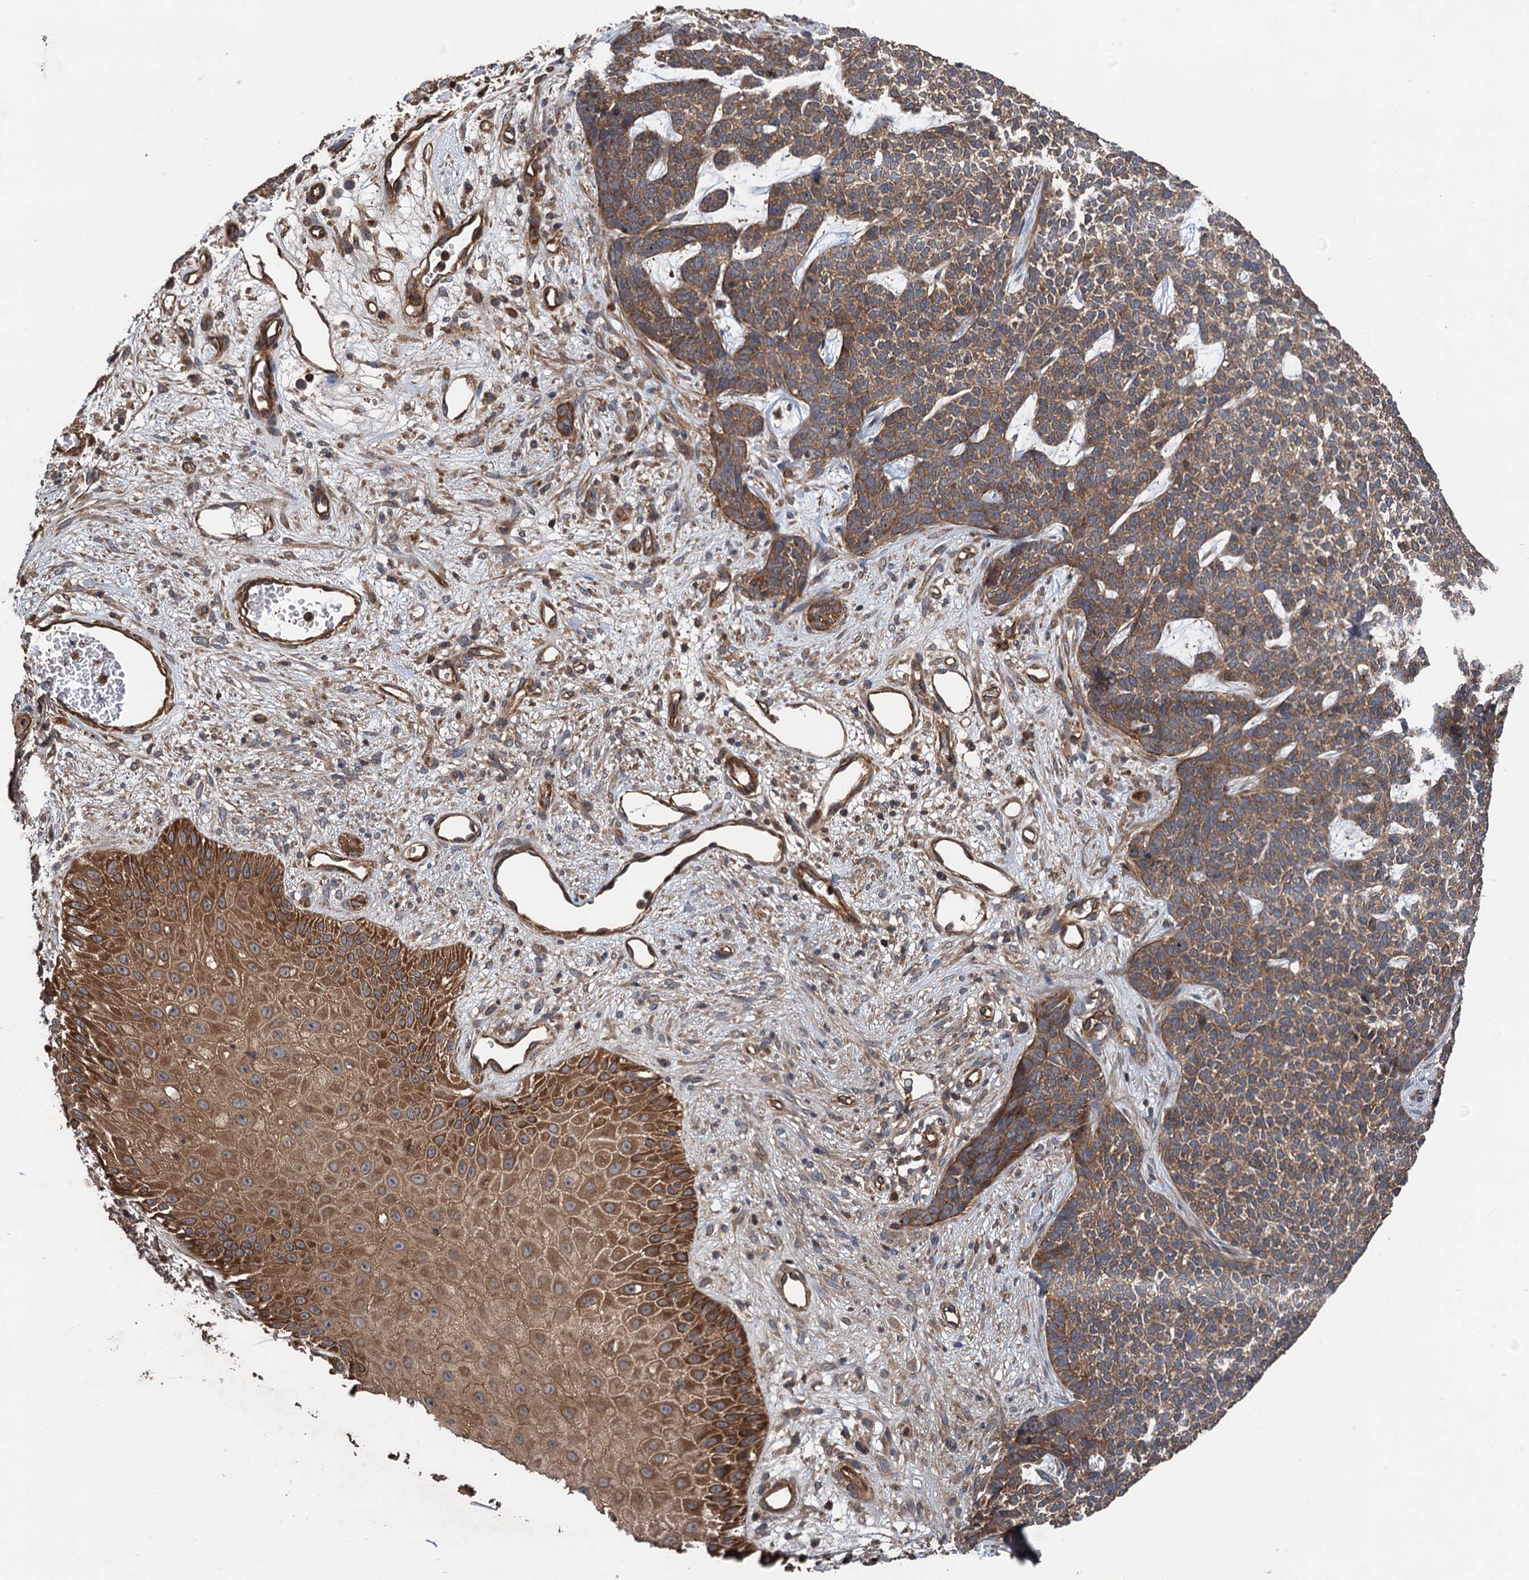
{"staining": {"intensity": "moderate", "quantity": ">75%", "location": "cytoplasmic/membranous"}, "tissue": "skin cancer", "cell_type": "Tumor cells", "image_type": "cancer", "snomed": [{"axis": "morphology", "description": "Basal cell carcinoma"}, {"axis": "topography", "description": "Skin"}], "caption": "Immunohistochemistry micrograph of neoplastic tissue: human basal cell carcinoma (skin) stained using immunohistochemistry (IHC) shows medium levels of moderate protein expression localized specifically in the cytoplasmic/membranous of tumor cells, appearing as a cytoplasmic/membranous brown color.", "gene": "PPP4R1", "patient": {"sex": "female", "age": 84}}